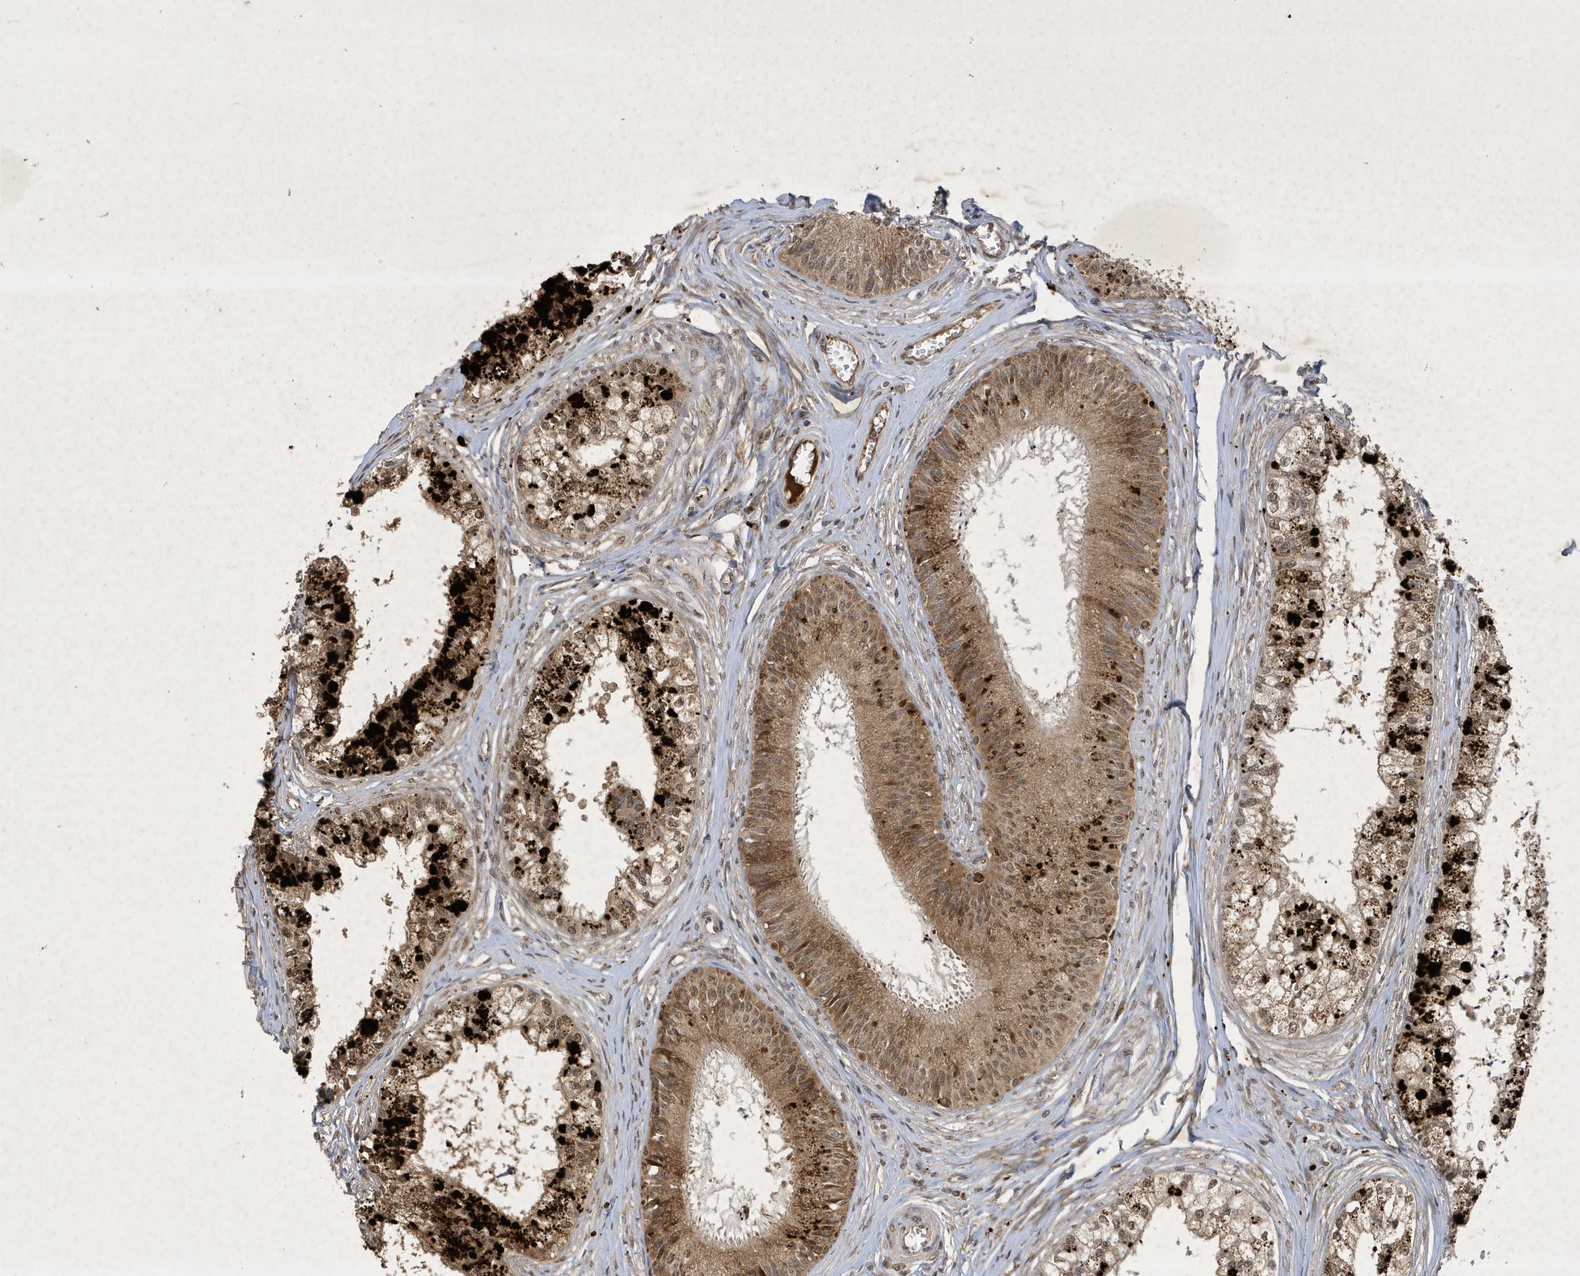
{"staining": {"intensity": "strong", "quantity": ">75%", "location": "cytoplasmic/membranous,nuclear"}, "tissue": "epididymis", "cell_type": "Glandular cells", "image_type": "normal", "snomed": [{"axis": "morphology", "description": "Normal tissue, NOS"}, {"axis": "topography", "description": "Epididymis"}], "caption": "This micrograph reveals normal epididymis stained with immunohistochemistry to label a protein in brown. The cytoplasmic/membranous,nuclear of glandular cells show strong positivity for the protein. Nuclei are counter-stained blue.", "gene": "STX10", "patient": {"sex": "male", "age": 79}}